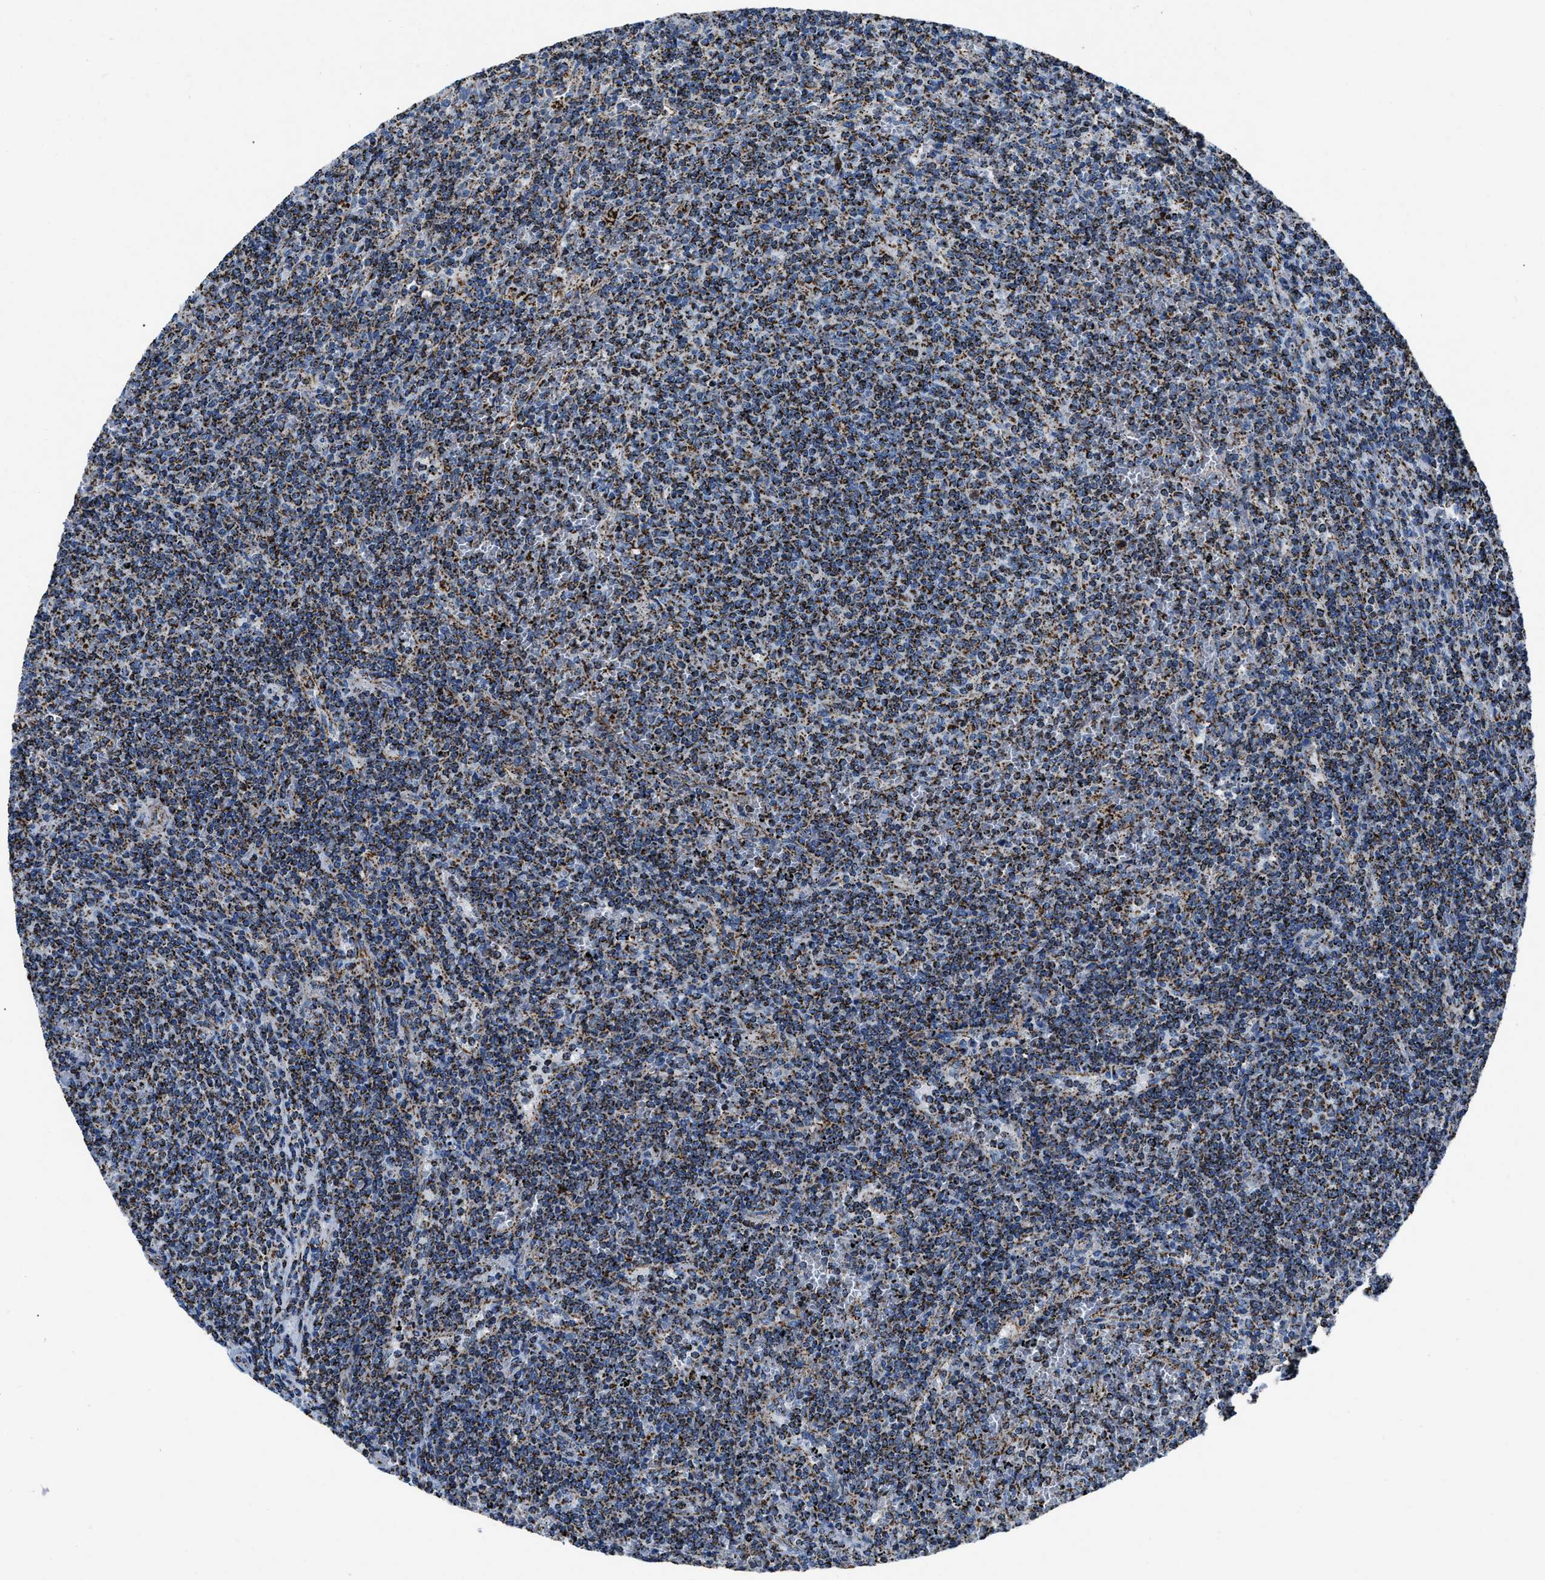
{"staining": {"intensity": "moderate", "quantity": ">75%", "location": "cytoplasmic/membranous"}, "tissue": "lymphoma", "cell_type": "Tumor cells", "image_type": "cancer", "snomed": [{"axis": "morphology", "description": "Malignant lymphoma, non-Hodgkin's type, Low grade"}, {"axis": "topography", "description": "Spleen"}], "caption": "IHC of human lymphoma shows medium levels of moderate cytoplasmic/membranous staining in approximately >75% of tumor cells.", "gene": "NSD3", "patient": {"sex": "female", "age": 50}}